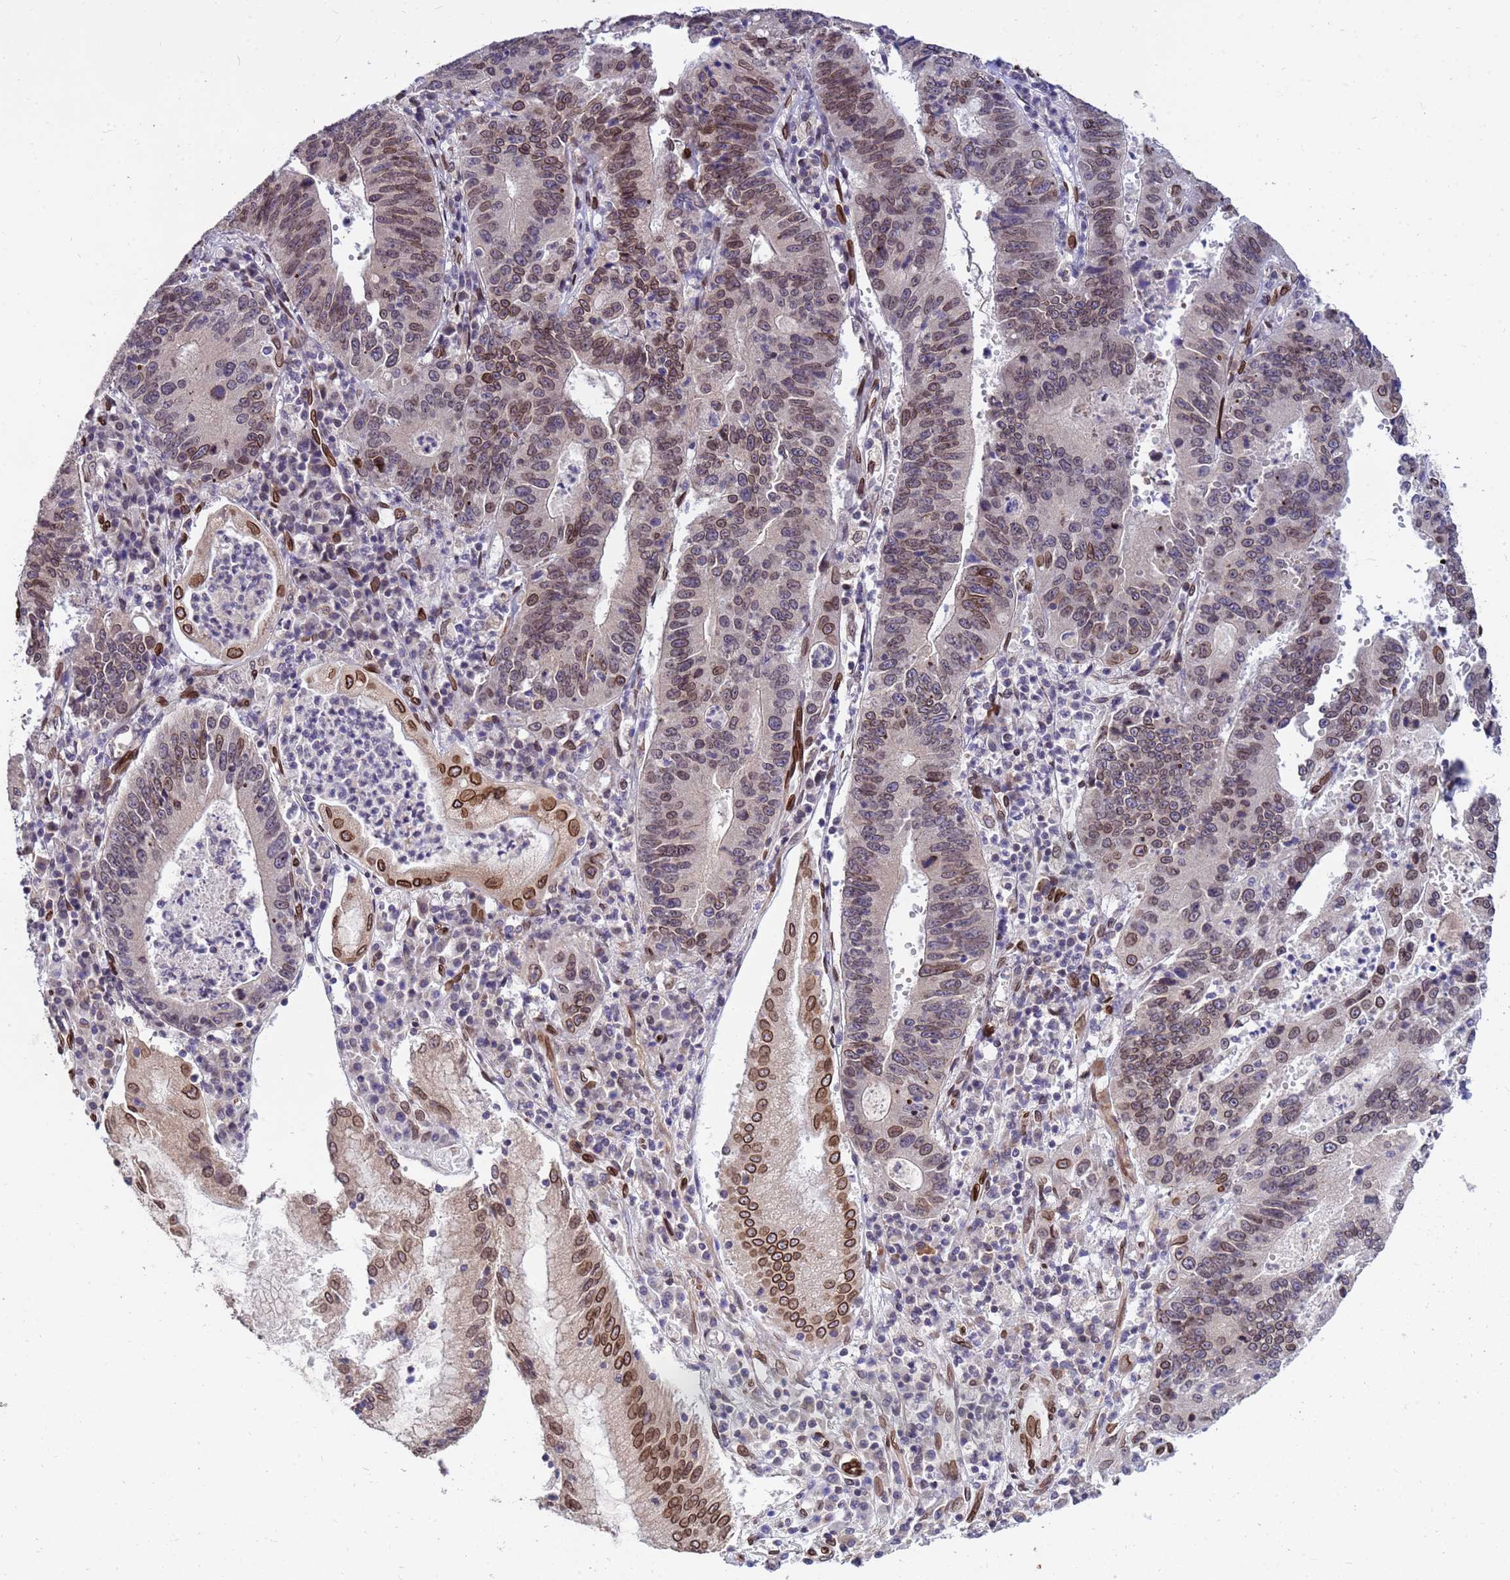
{"staining": {"intensity": "moderate", "quantity": "25%-75%", "location": "cytoplasmic/membranous,nuclear"}, "tissue": "stomach cancer", "cell_type": "Tumor cells", "image_type": "cancer", "snomed": [{"axis": "morphology", "description": "Adenocarcinoma, NOS"}, {"axis": "topography", "description": "Stomach"}], "caption": "A high-resolution micrograph shows IHC staining of stomach cancer (adenocarcinoma), which reveals moderate cytoplasmic/membranous and nuclear positivity in approximately 25%-75% of tumor cells.", "gene": "GPR135", "patient": {"sex": "male", "age": 59}}